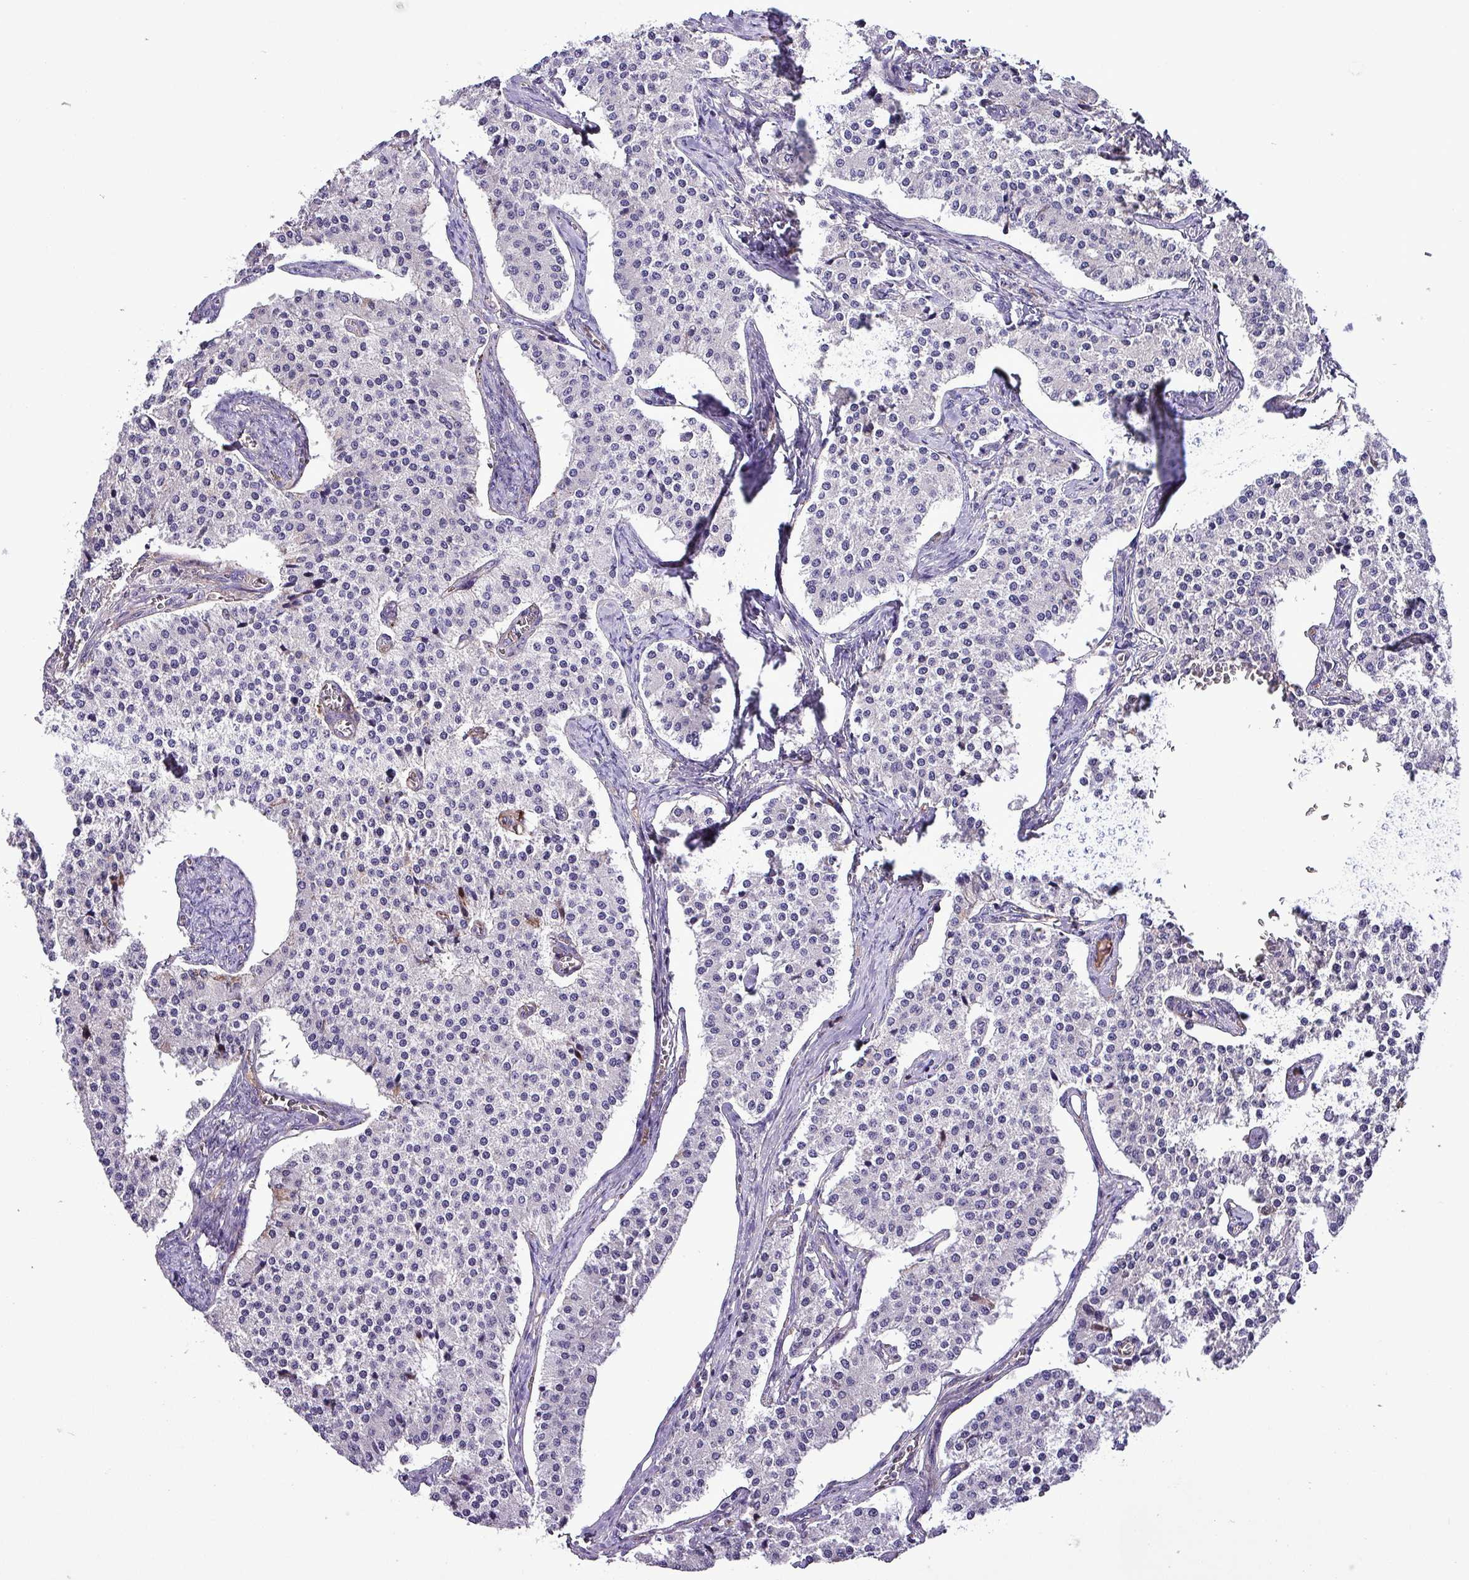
{"staining": {"intensity": "negative", "quantity": "none", "location": "none"}, "tissue": "carcinoid", "cell_type": "Tumor cells", "image_type": "cancer", "snomed": [{"axis": "morphology", "description": "Carcinoid, malignant, NOS"}, {"axis": "topography", "description": "Colon"}], "caption": "The micrograph reveals no staining of tumor cells in carcinoid (malignant).", "gene": "HP", "patient": {"sex": "female", "age": 52}}